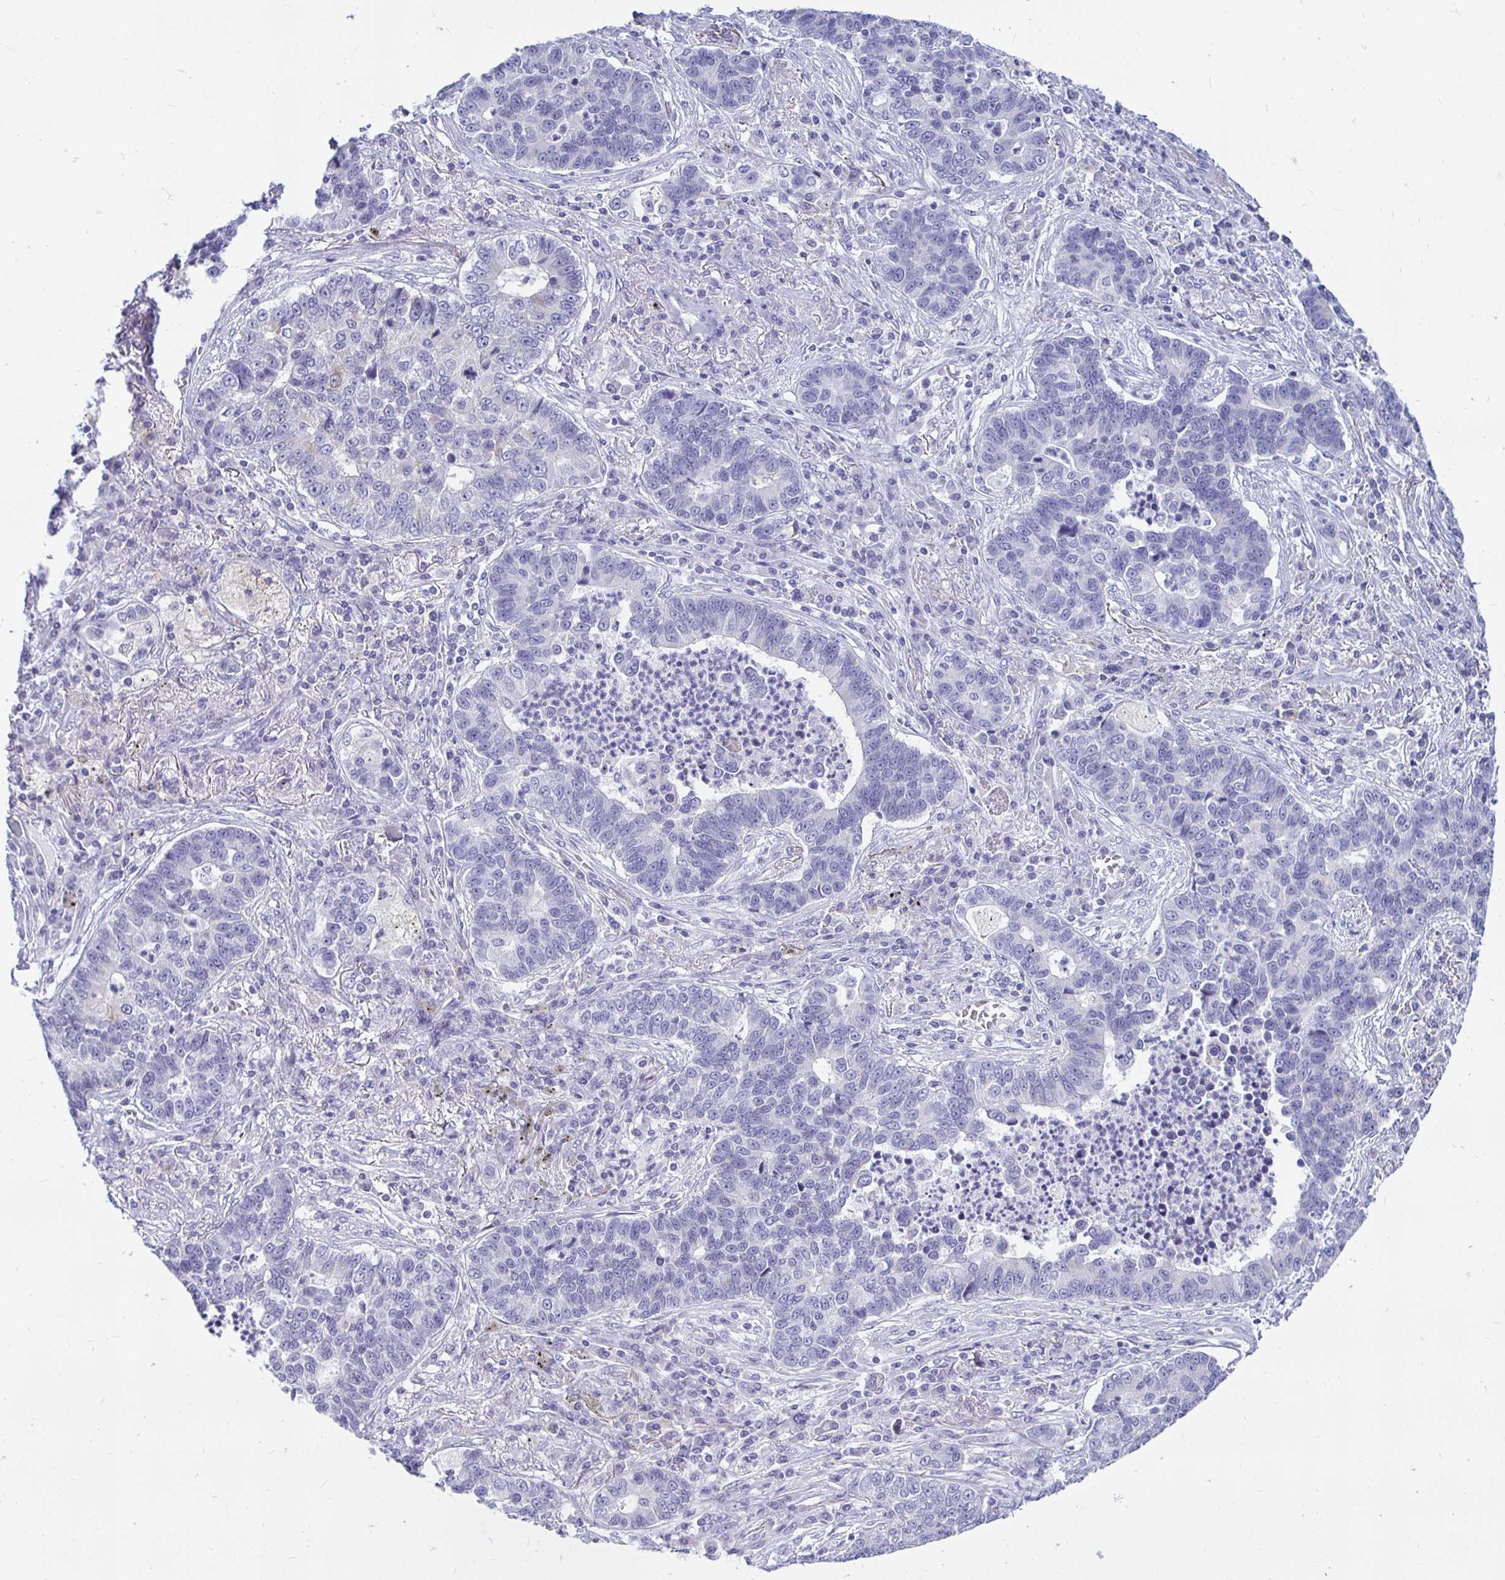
{"staining": {"intensity": "negative", "quantity": "none", "location": "none"}, "tissue": "lung cancer", "cell_type": "Tumor cells", "image_type": "cancer", "snomed": [{"axis": "morphology", "description": "Adenocarcinoma, NOS"}, {"axis": "topography", "description": "Lung"}], "caption": "This image is of adenocarcinoma (lung) stained with immunohistochemistry (IHC) to label a protein in brown with the nuclei are counter-stained blue. There is no expression in tumor cells.", "gene": "PEG10", "patient": {"sex": "female", "age": 57}}